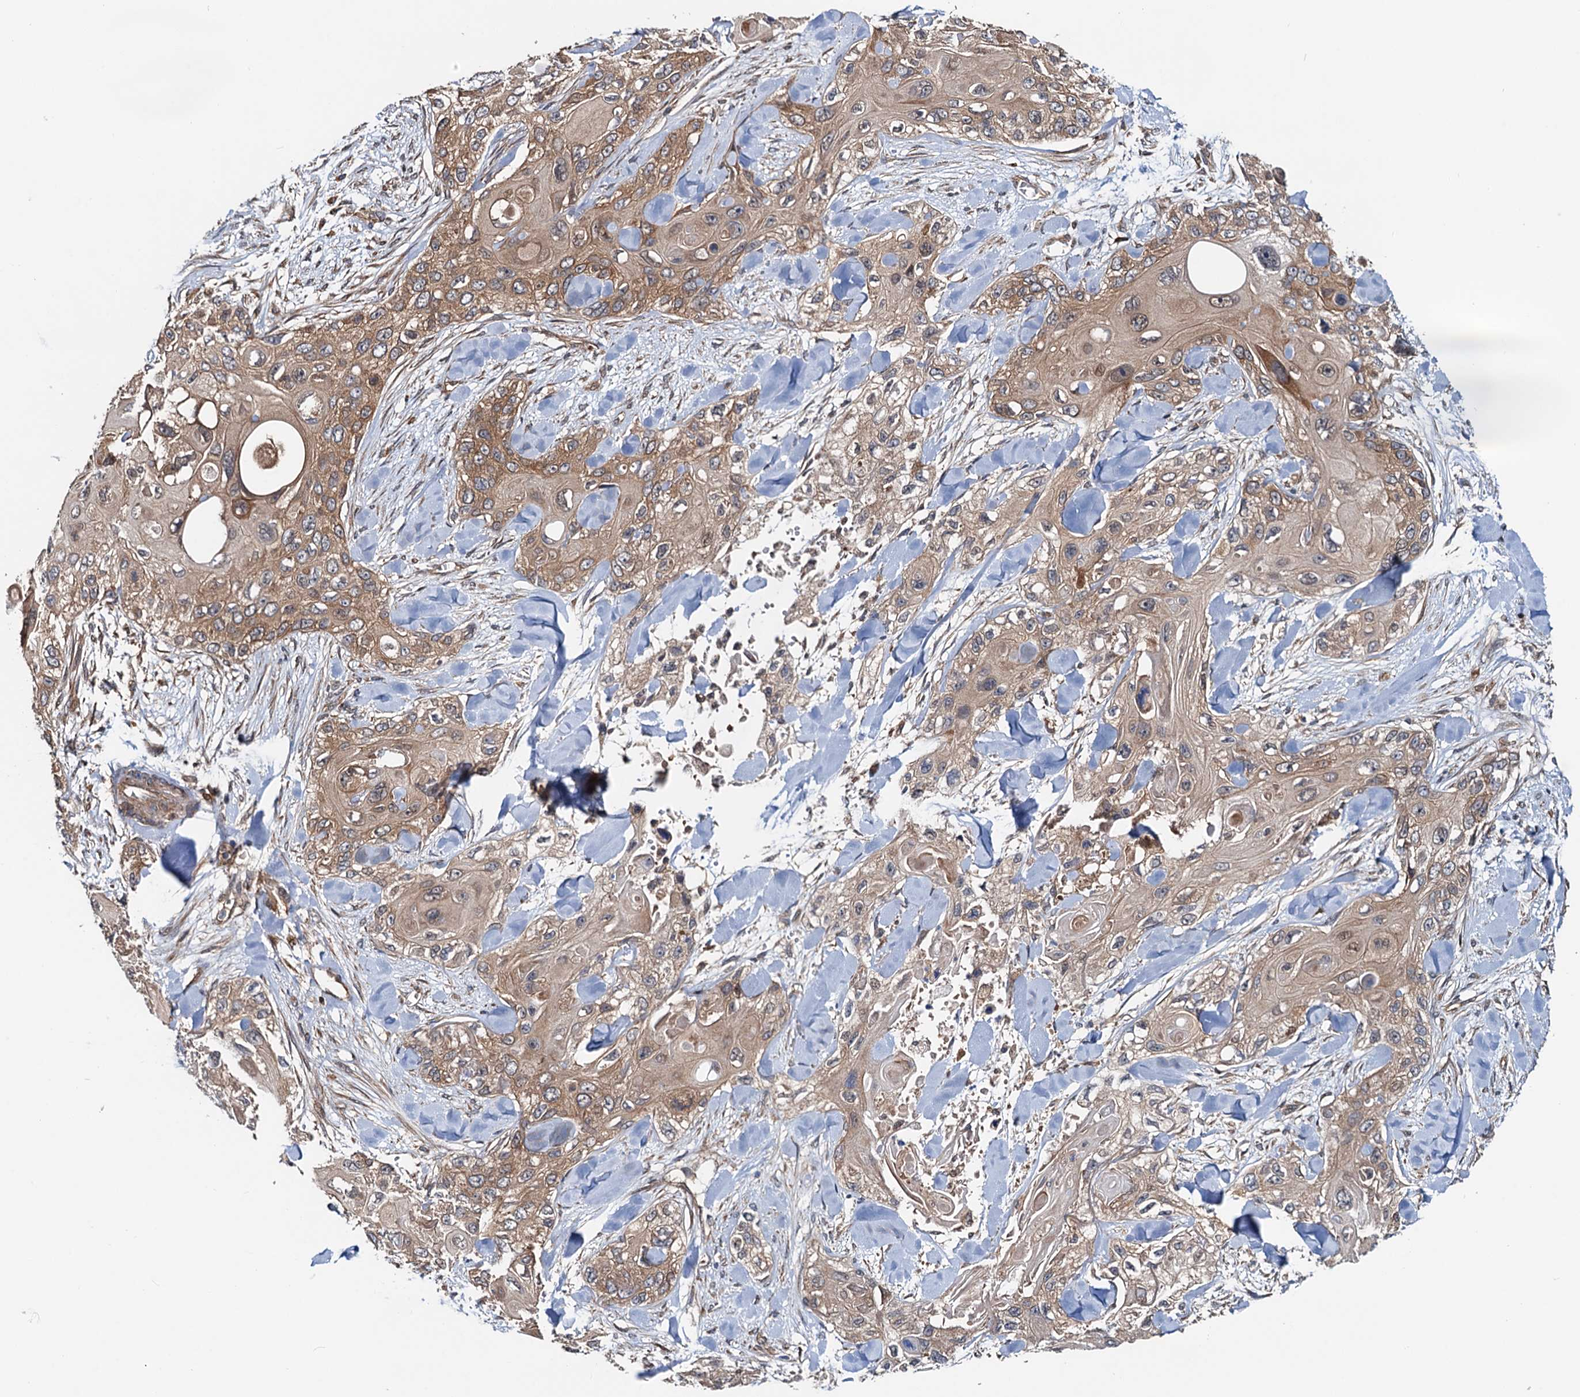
{"staining": {"intensity": "weak", "quantity": ">75%", "location": "cytoplasmic/membranous"}, "tissue": "skin cancer", "cell_type": "Tumor cells", "image_type": "cancer", "snomed": [{"axis": "morphology", "description": "Normal tissue, NOS"}, {"axis": "morphology", "description": "Squamous cell carcinoma, NOS"}, {"axis": "topography", "description": "Skin"}], "caption": "An image of skin cancer (squamous cell carcinoma) stained for a protein exhibits weak cytoplasmic/membranous brown staining in tumor cells.", "gene": "AAGAB", "patient": {"sex": "male", "age": 72}}